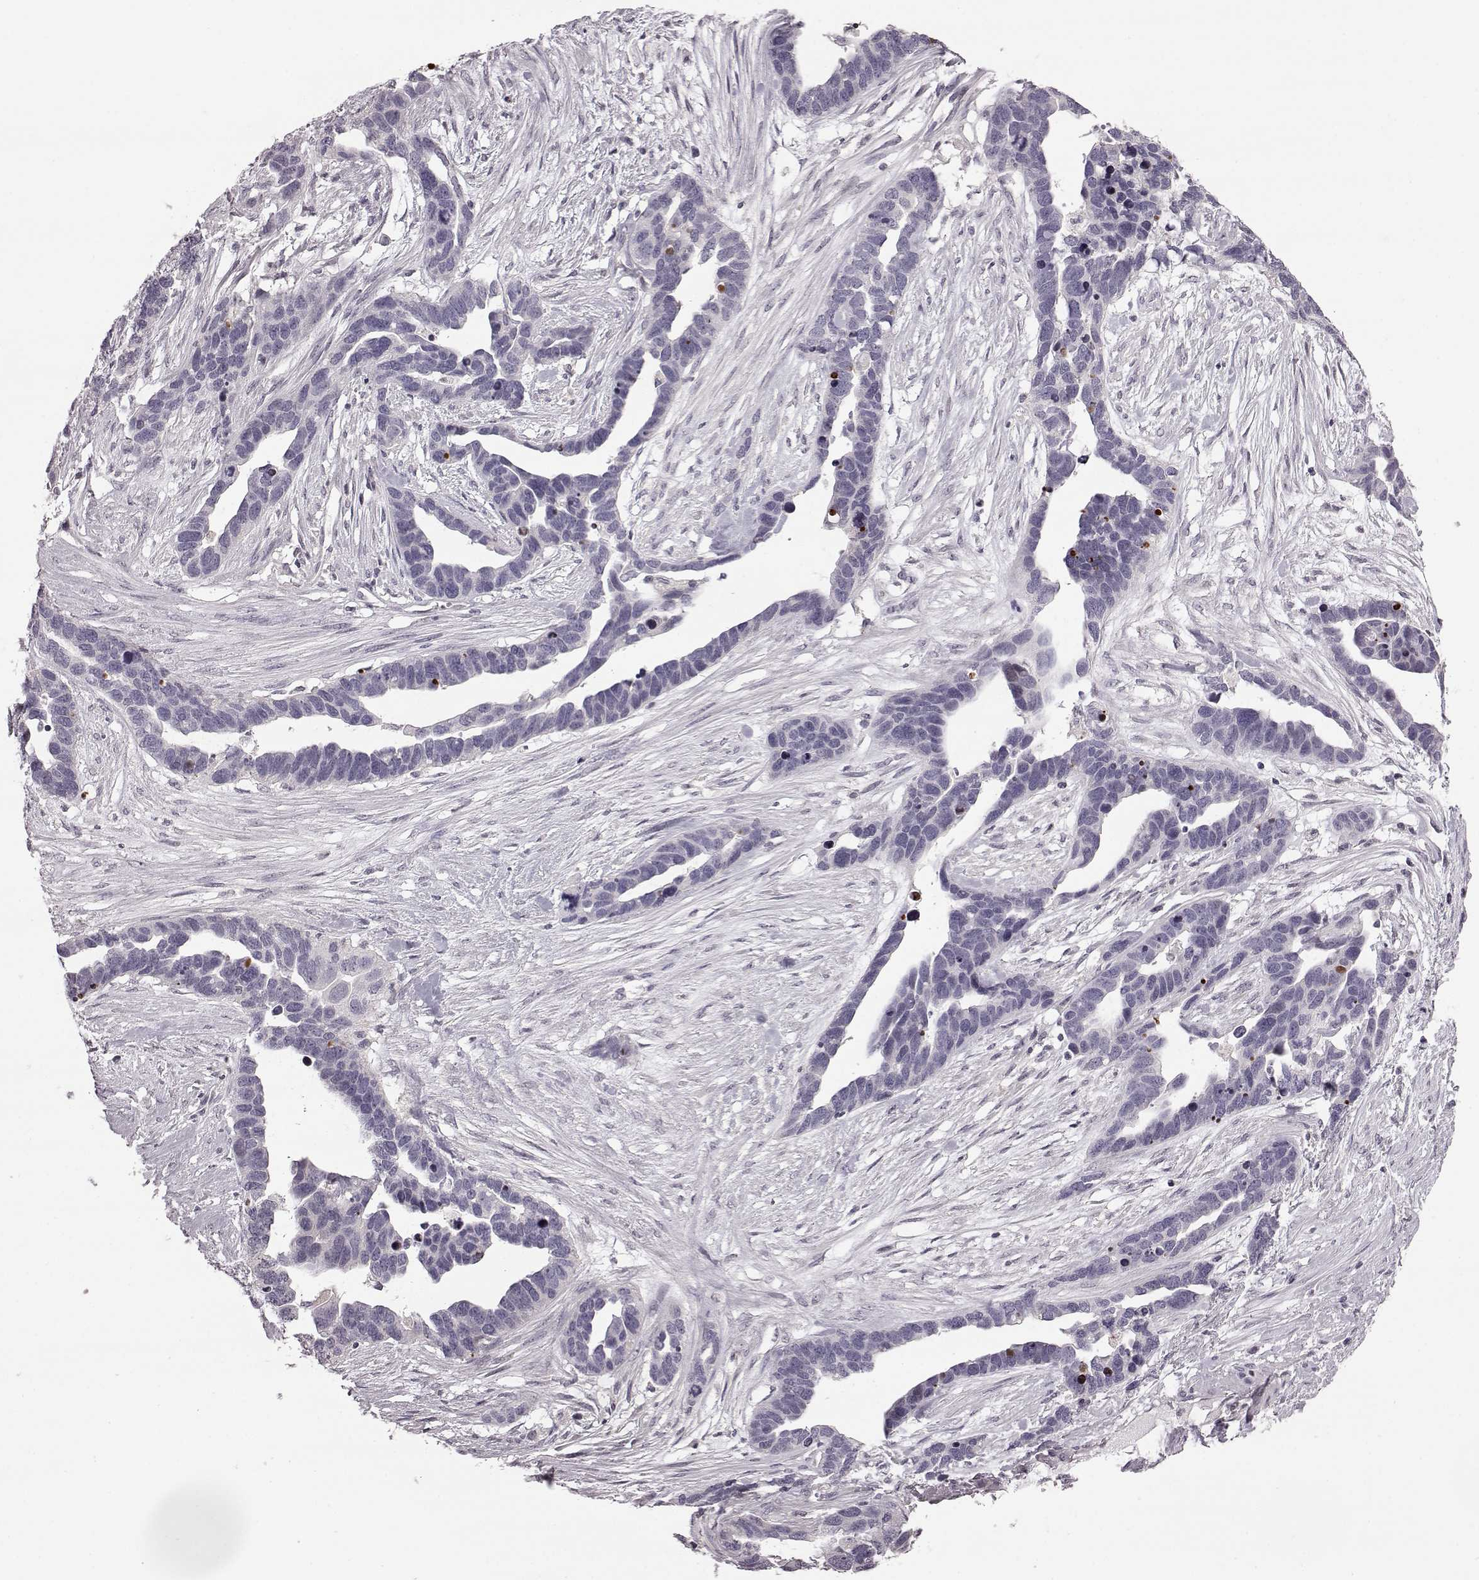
{"staining": {"intensity": "negative", "quantity": "none", "location": "none"}, "tissue": "ovarian cancer", "cell_type": "Tumor cells", "image_type": "cancer", "snomed": [{"axis": "morphology", "description": "Cystadenocarcinoma, serous, NOS"}, {"axis": "topography", "description": "Ovary"}], "caption": "Immunohistochemical staining of human ovarian serous cystadenocarcinoma reveals no significant positivity in tumor cells.", "gene": "GAL", "patient": {"sex": "female", "age": 54}}